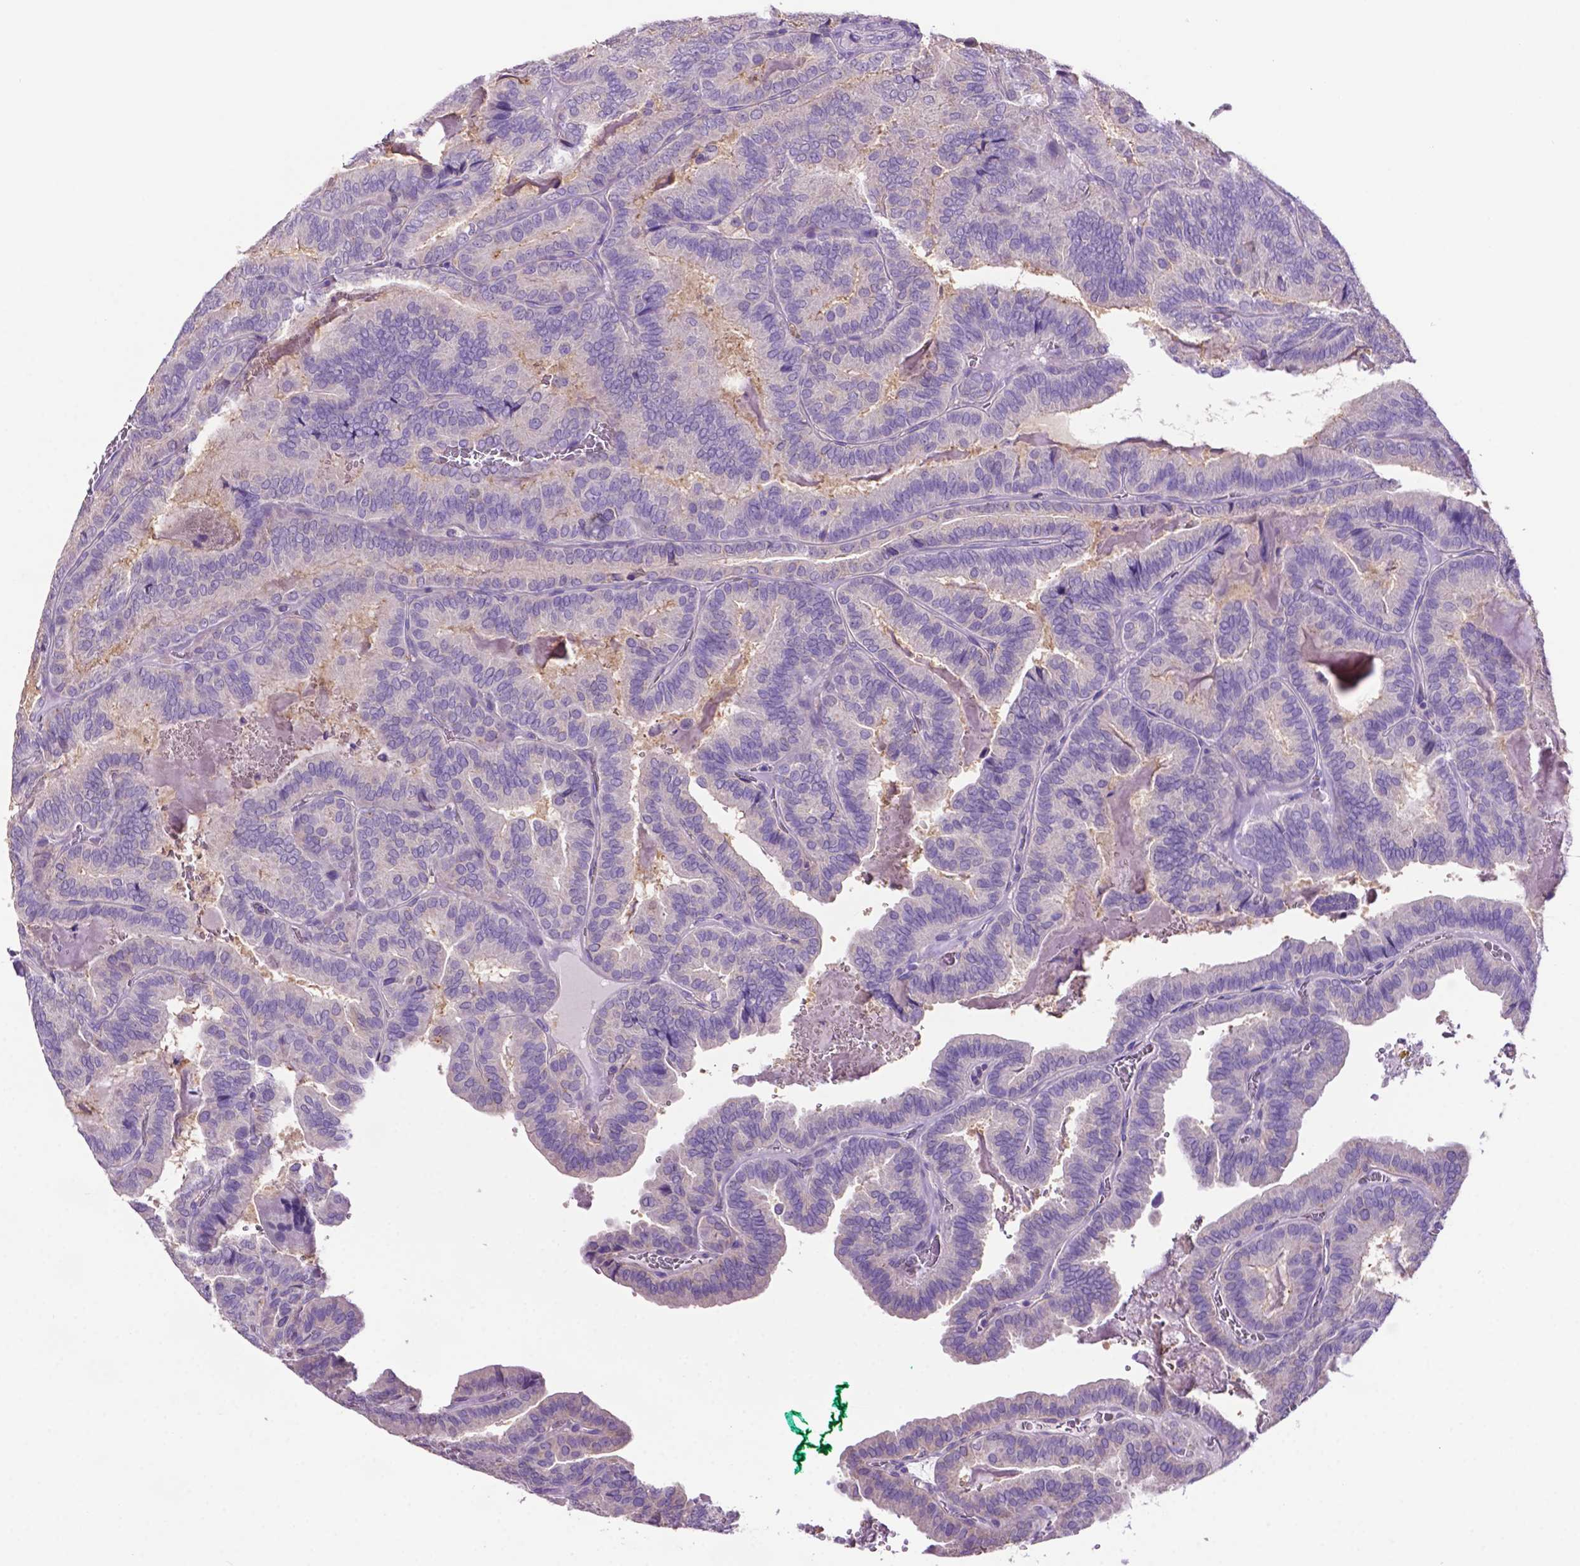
{"staining": {"intensity": "negative", "quantity": "none", "location": "none"}, "tissue": "thyroid cancer", "cell_type": "Tumor cells", "image_type": "cancer", "snomed": [{"axis": "morphology", "description": "Papillary adenocarcinoma, NOS"}, {"axis": "topography", "description": "Thyroid gland"}], "caption": "Immunohistochemistry photomicrograph of neoplastic tissue: thyroid cancer stained with DAB shows no significant protein positivity in tumor cells. (Stains: DAB (3,3'-diaminobenzidine) IHC with hematoxylin counter stain, Microscopy: brightfield microscopy at high magnification).", "gene": "PRPS2", "patient": {"sex": "female", "age": 75}}